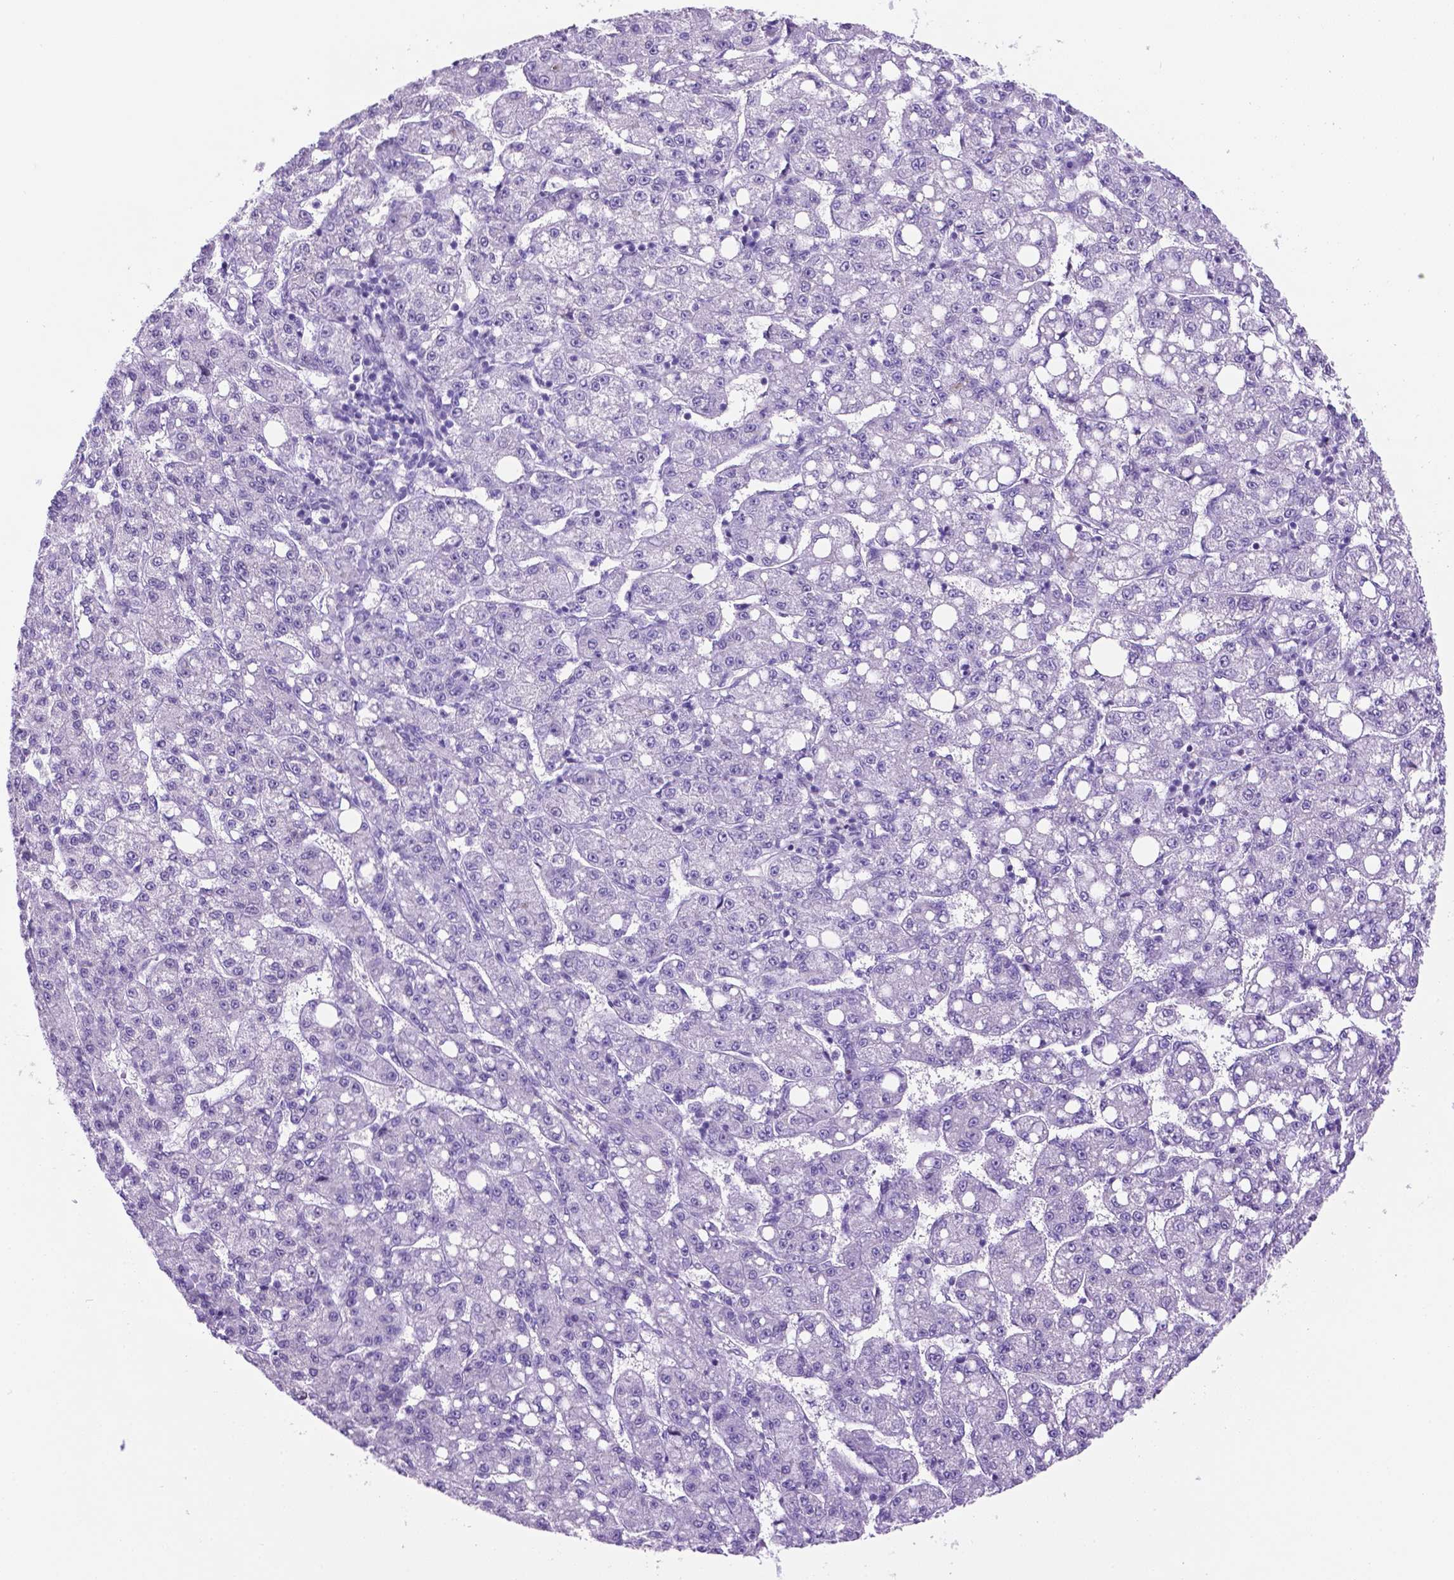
{"staining": {"intensity": "negative", "quantity": "none", "location": "none"}, "tissue": "liver cancer", "cell_type": "Tumor cells", "image_type": "cancer", "snomed": [{"axis": "morphology", "description": "Carcinoma, Hepatocellular, NOS"}, {"axis": "topography", "description": "Liver"}], "caption": "Immunohistochemistry photomicrograph of neoplastic tissue: human liver cancer stained with DAB (3,3'-diaminobenzidine) demonstrates no significant protein expression in tumor cells.", "gene": "C17orf107", "patient": {"sex": "female", "age": 65}}